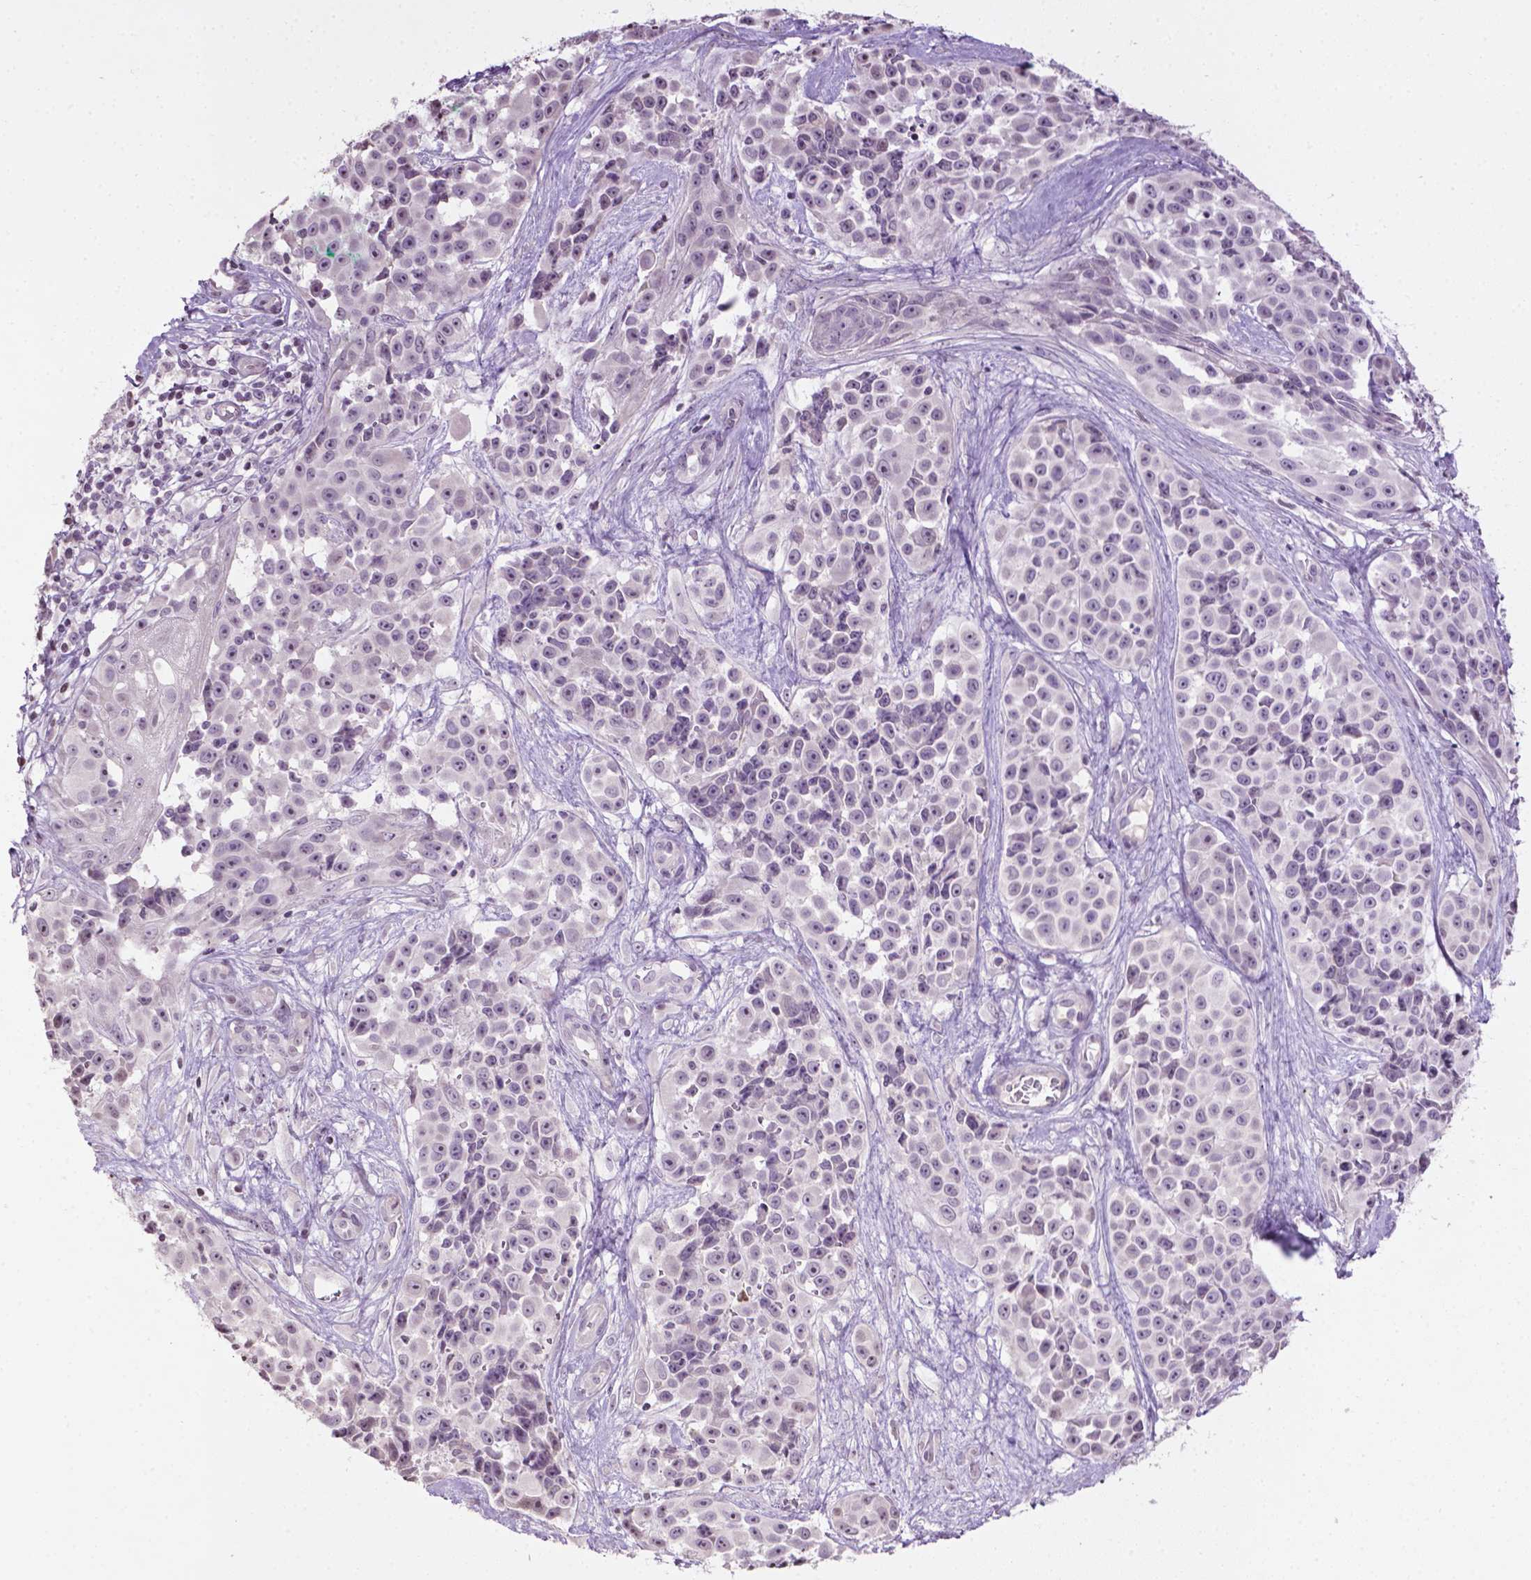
{"staining": {"intensity": "negative", "quantity": "none", "location": "none"}, "tissue": "melanoma", "cell_type": "Tumor cells", "image_type": "cancer", "snomed": [{"axis": "morphology", "description": "Malignant melanoma, NOS"}, {"axis": "topography", "description": "Skin"}], "caption": "The immunohistochemistry (IHC) photomicrograph has no significant staining in tumor cells of malignant melanoma tissue. (DAB IHC visualized using brightfield microscopy, high magnification).", "gene": "NTNG2", "patient": {"sex": "female", "age": 88}}